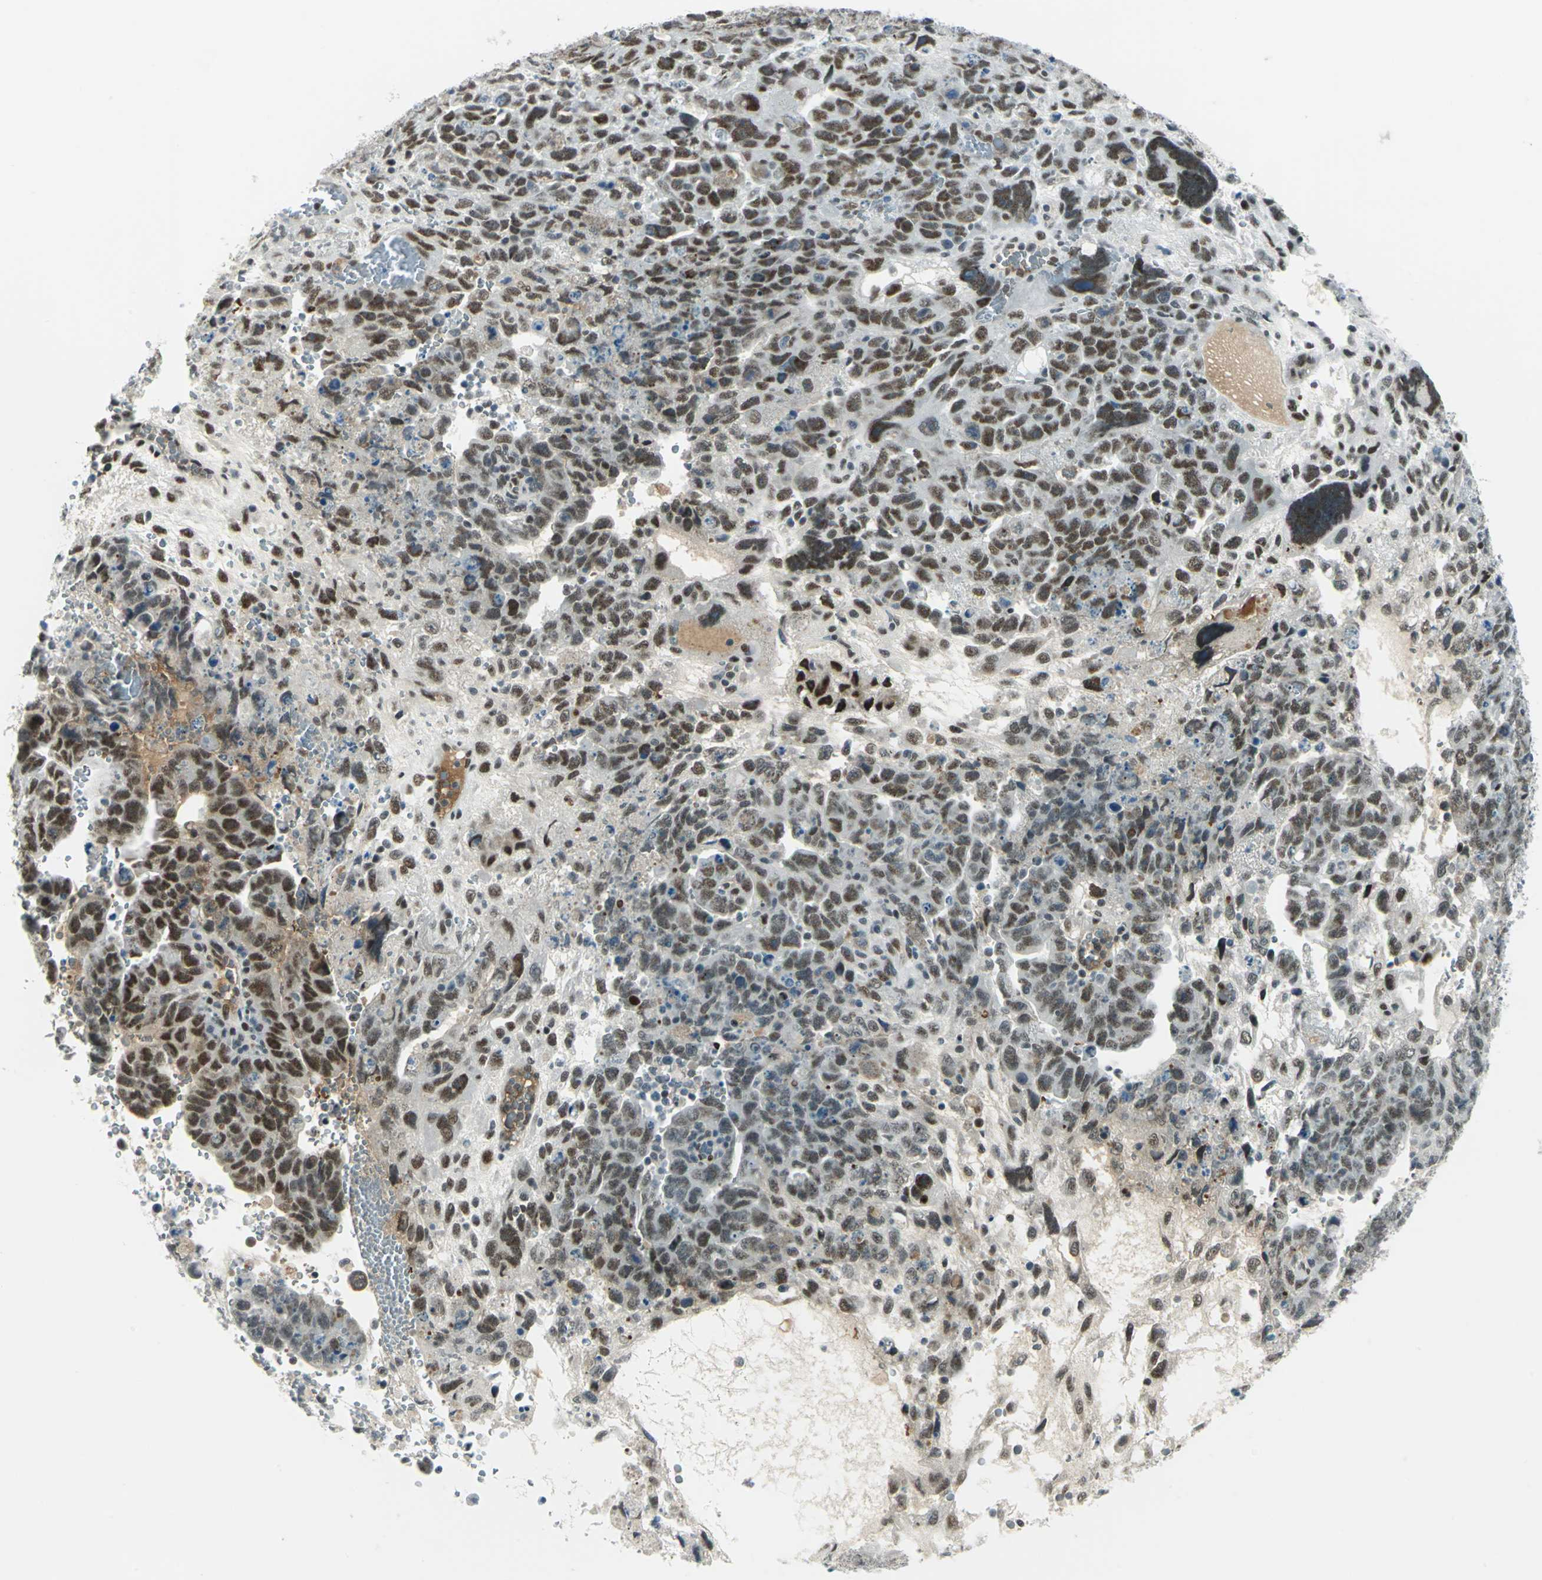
{"staining": {"intensity": "moderate", "quantity": "25%-75%", "location": "nuclear"}, "tissue": "testis cancer", "cell_type": "Tumor cells", "image_type": "cancer", "snomed": [{"axis": "morphology", "description": "Carcinoma, Embryonal, NOS"}, {"axis": "topography", "description": "Testis"}], "caption": "A brown stain highlights moderate nuclear expression of a protein in human testis embryonal carcinoma tumor cells.", "gene": "MTMR10", "patient": {"sex": "male", "age": 28}}